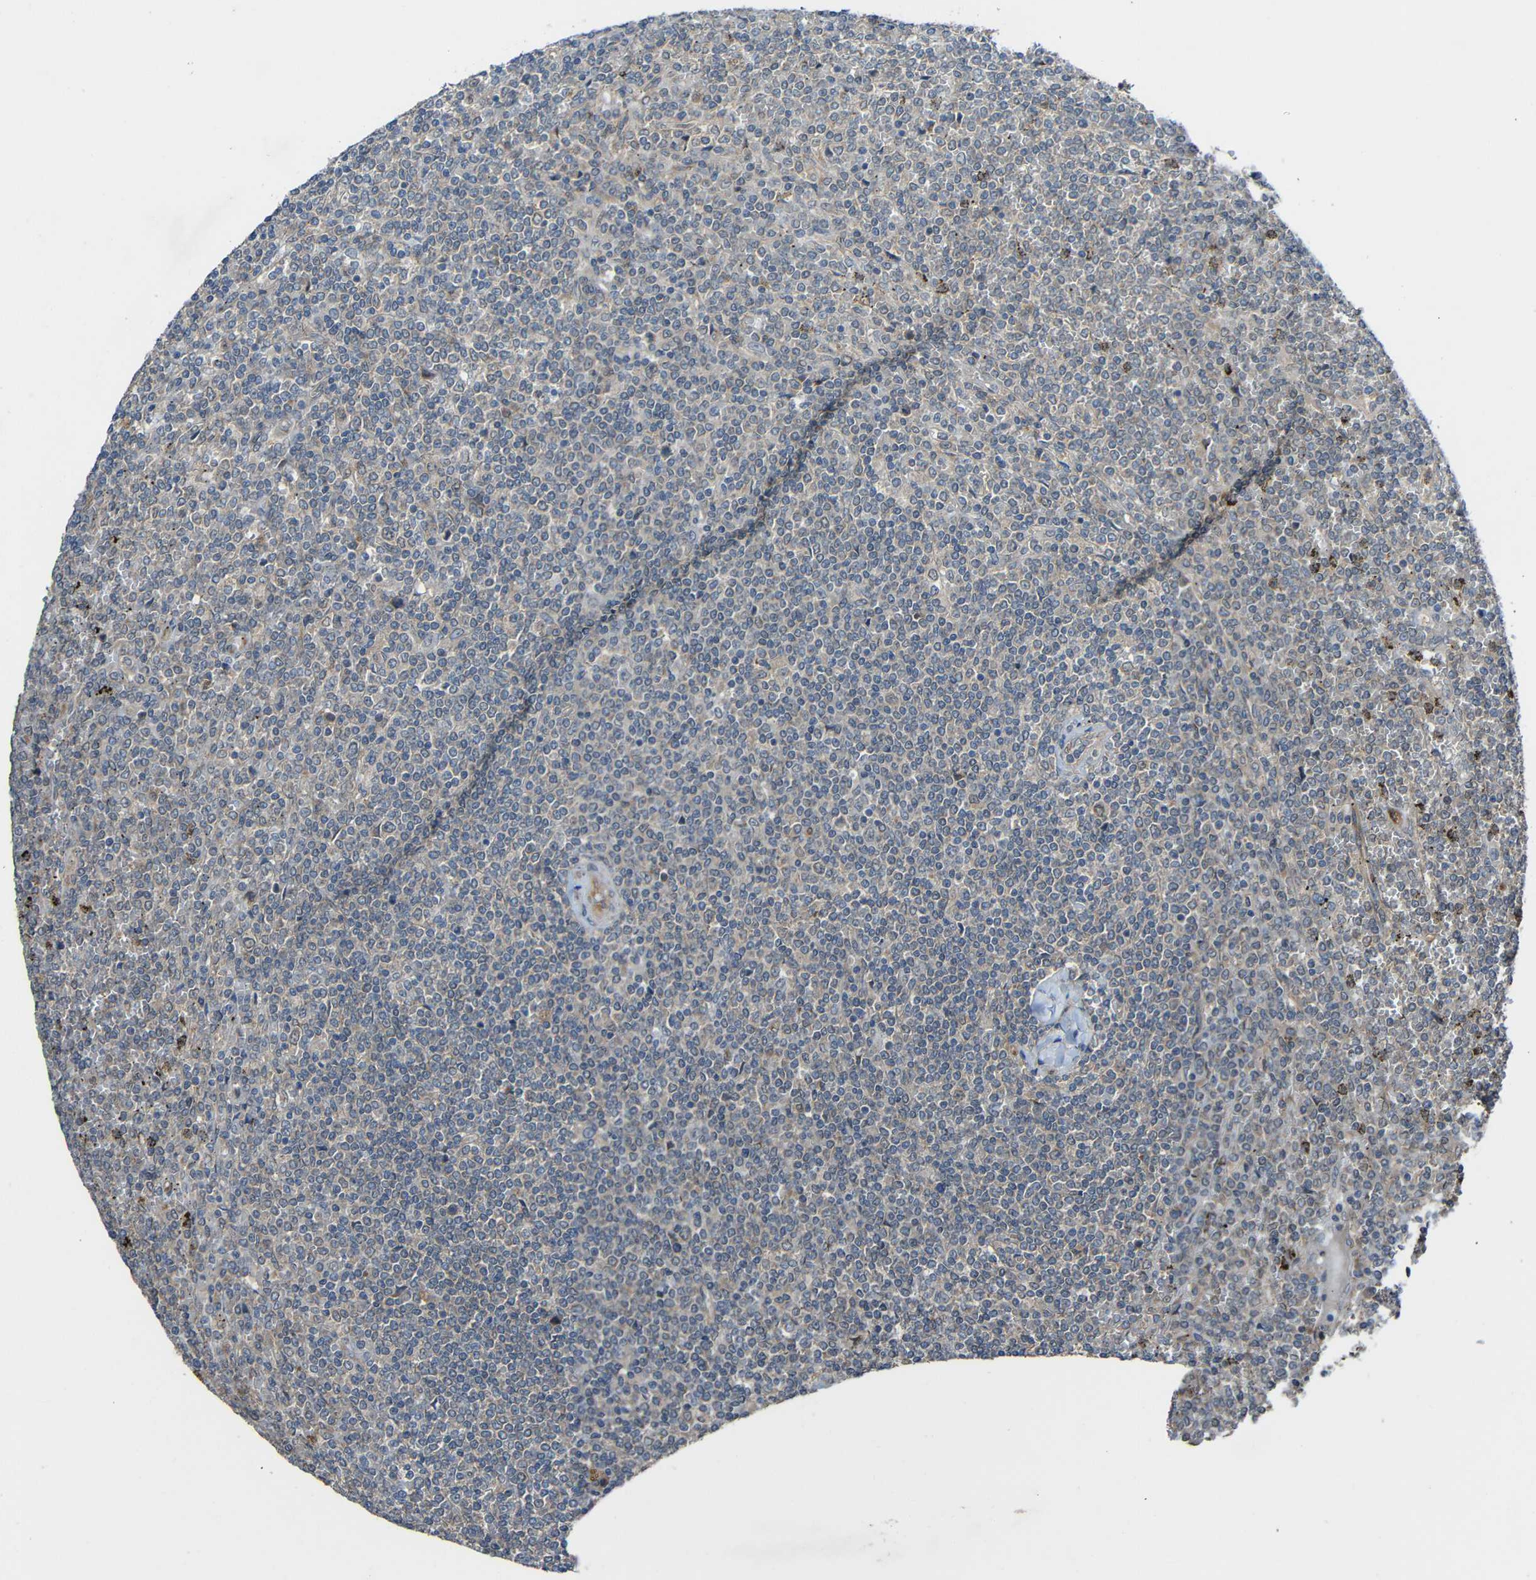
{"staining": {"intensity": "weak", "quantity": "25%-75%", "location": "cytoplasmic/membranous"}, "tissue": "lymphoma", "cell_type": "Tumor cells", "image_type": "cancer", "snomed": [{"axis": "morphology", "description": "Malignant lymphoma, non-Hodgkin's type, Low grade"}, {"axis": "topography", "description": "Spleen"}], "caption": "About 25%-75% of tumor cells in malignant lymphoma, non-Hodgkin's type (low-grade) display weak cytoplasmic/membranous protein positivity as visualized by brown immunohistochemical staining.", "gene": "CHST9", "patient": {"sex": "female", "age": 19}}